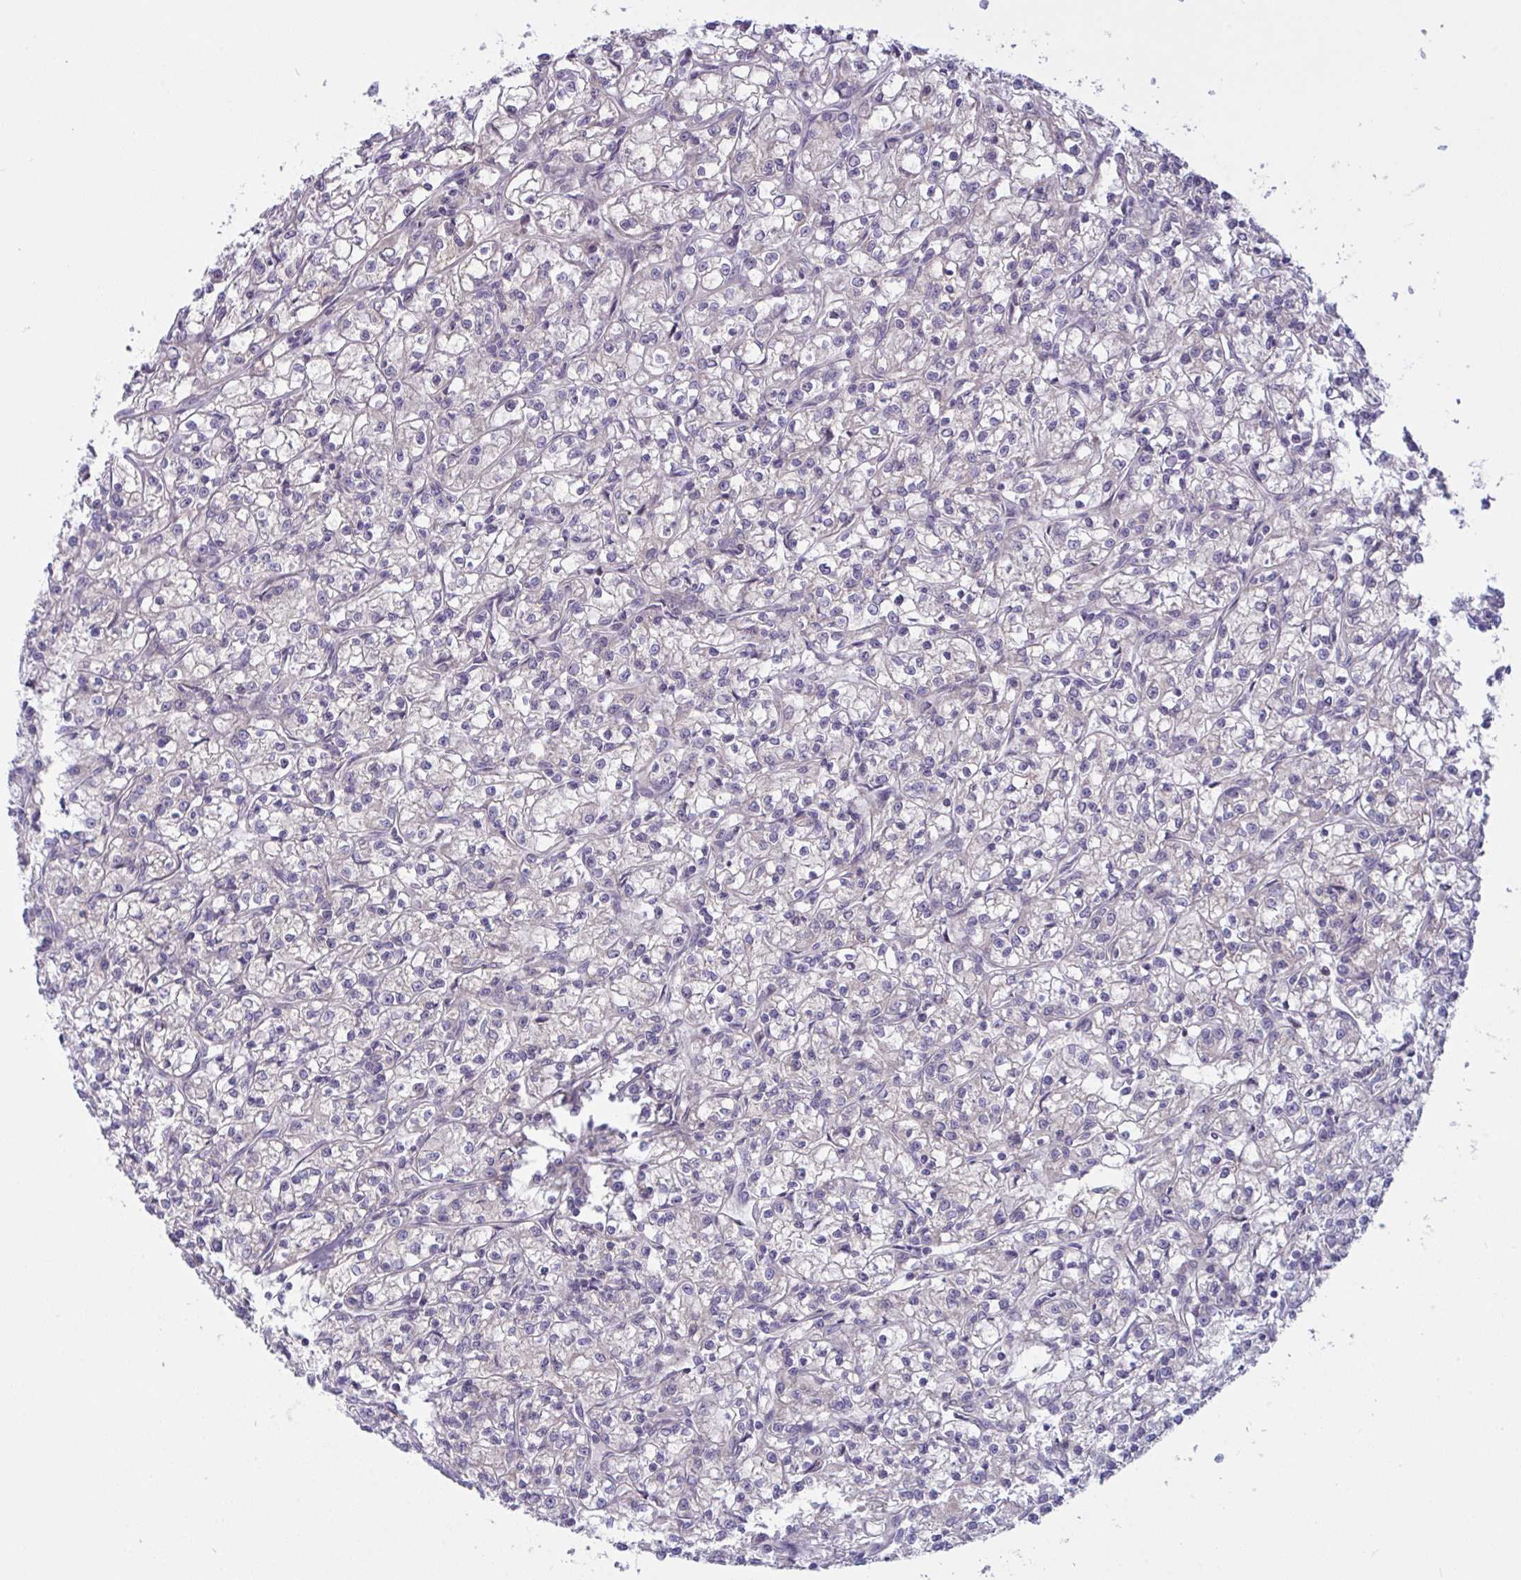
{"staining": {"intensity": "negative", "quantity": "none", "location": "none"}, "tissue": "renal cancer", "cell_type": "Tumor cells", "image_type": "cancer", "snomed": [{"axis": "morphology", "description": "Adenocarcinoma, NOS"}, {"axis": "topography", "description": "Kidney"}], "caption": "Immunohistochemical staining of adenocarcinoma (renal) exhibits no significant staining in tumor cells.", "gene": "TANK", "patient": {"sex": "female", "age": 59}}